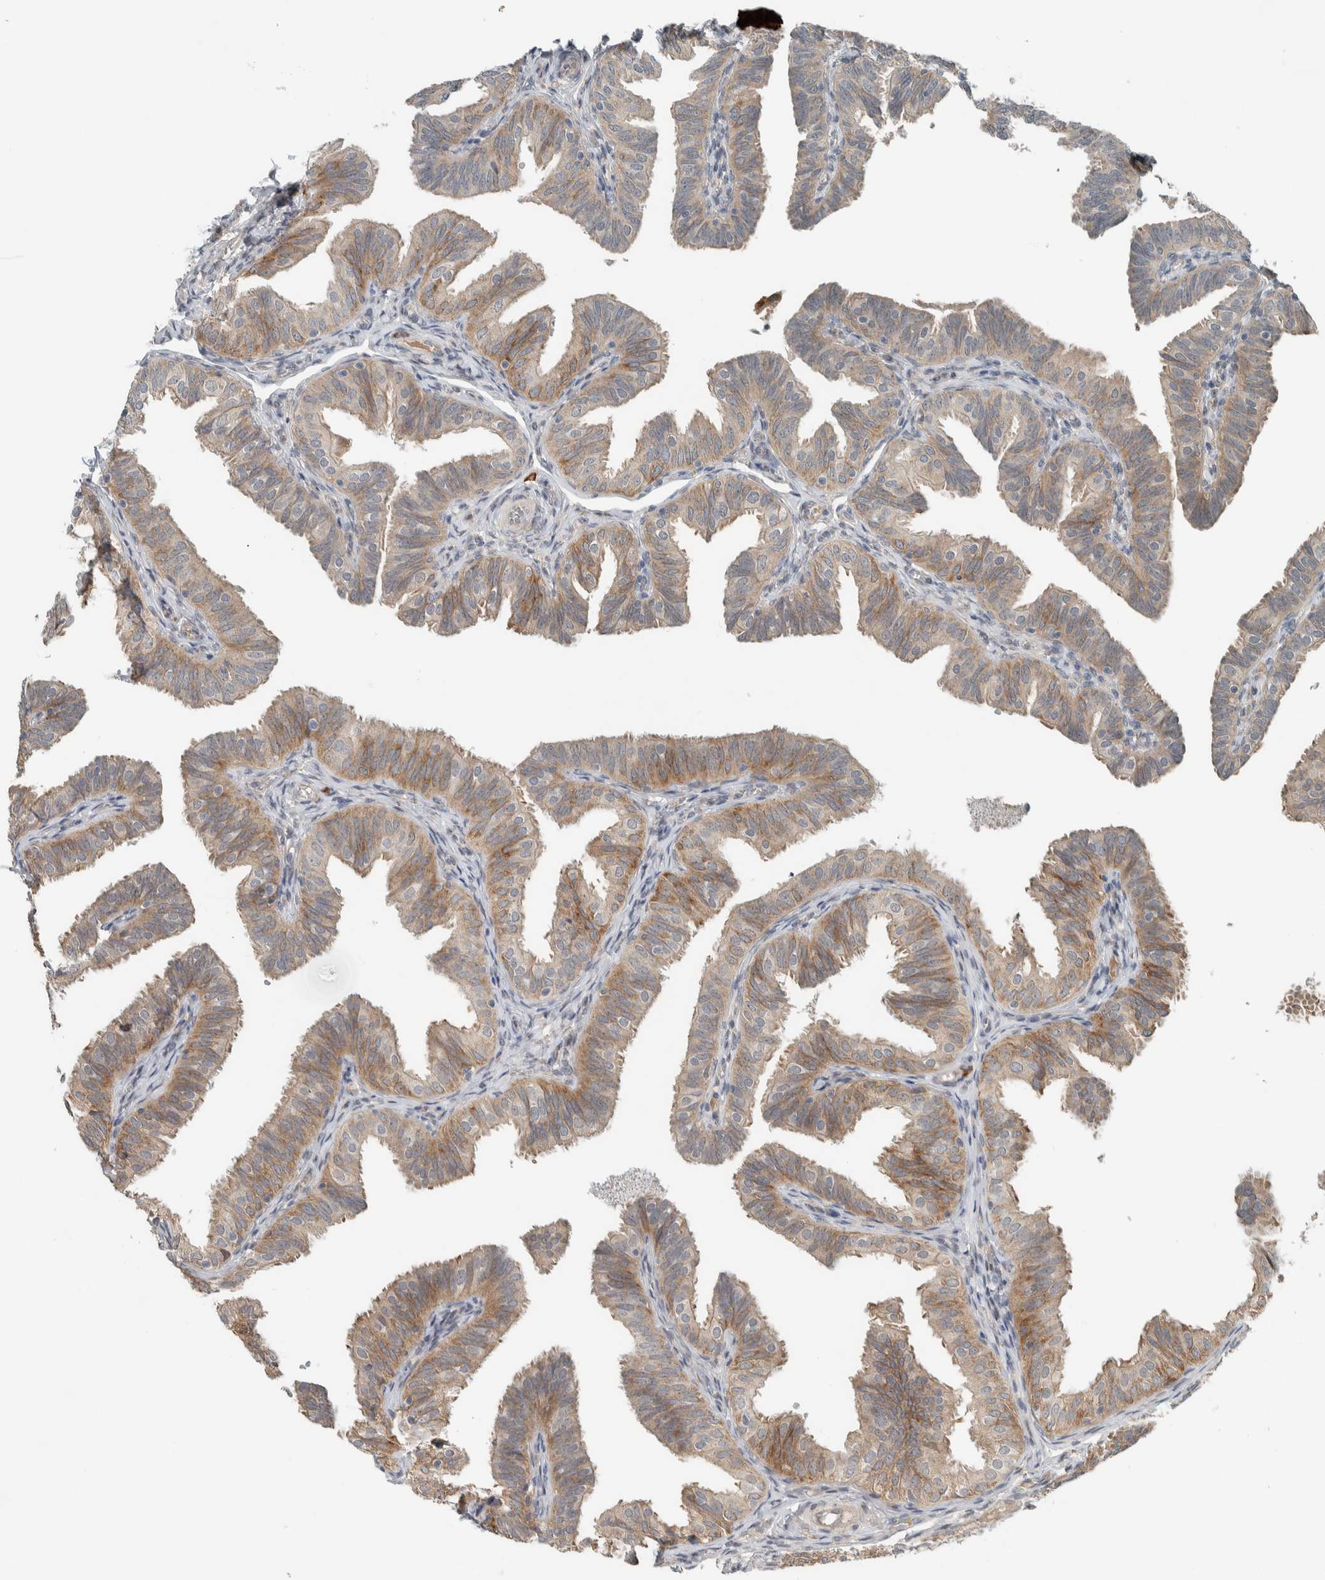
{"staining": {"intensity": "moderate", "quantity": "25%-75%", "location": "cytoplasmic/membranous"}, "tissue": "fallopian tube", "cell_type": "Glandular cells", "image_type": "normal", "snomed": [{"axis": "morphology", "description": "Normal tissue, NOS"}, {"axis": "topography", "description": "Fallopian tube"}], "caption": "This micrograph shows benign fallopian tube stained with immunohistochemistry (IHC) to label a protein in brown. The cytoplasmic/membranous of glandular cells show moderate positivity for the protein. Nuclei are counter-stained blue.", "gene": "CTBP2", "patient": {"sex": "female", "age": 35}}